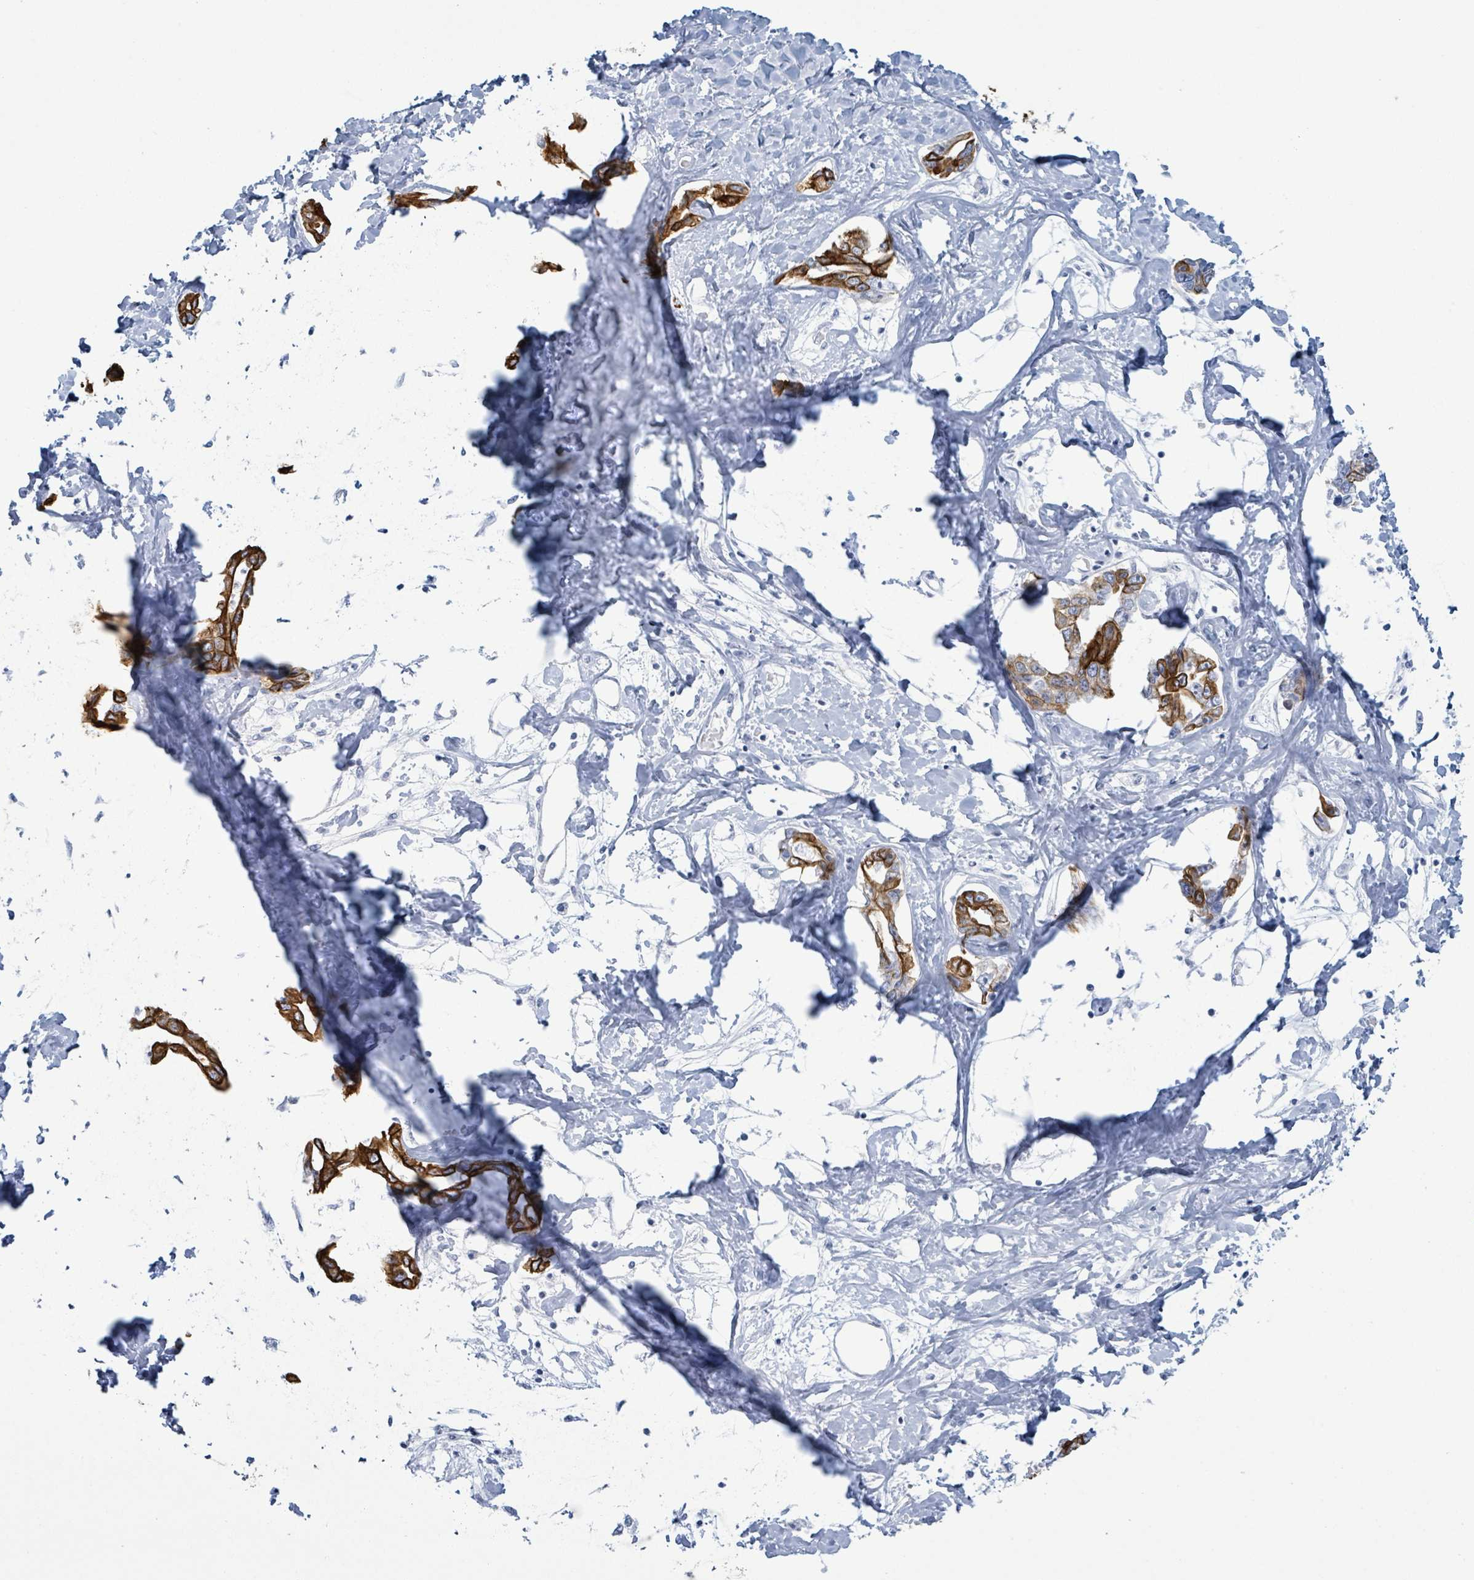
{"staining": {"intensity": "strong", "quantity": ">75%", "location": "cytoplasmic/membranous"}, "tissue": "liver cancer", "cell_type": "Tumor cells", "image_type": "cancer", "snomed": [{"axis": "morphology", "description": "Cholangiocarcinoma"}, {"axis": "topography", "description": "Liver"}], "caption": "An immunohistochemistry histopathology image of tumor tissue is shown. Protein staining in brown shows strong cytoplasmic/membranous positivity in liver cholangiocarcinoma within tumor cells.", "gene": "KRT8", "patient": {"sex": "male", "age": 59}}